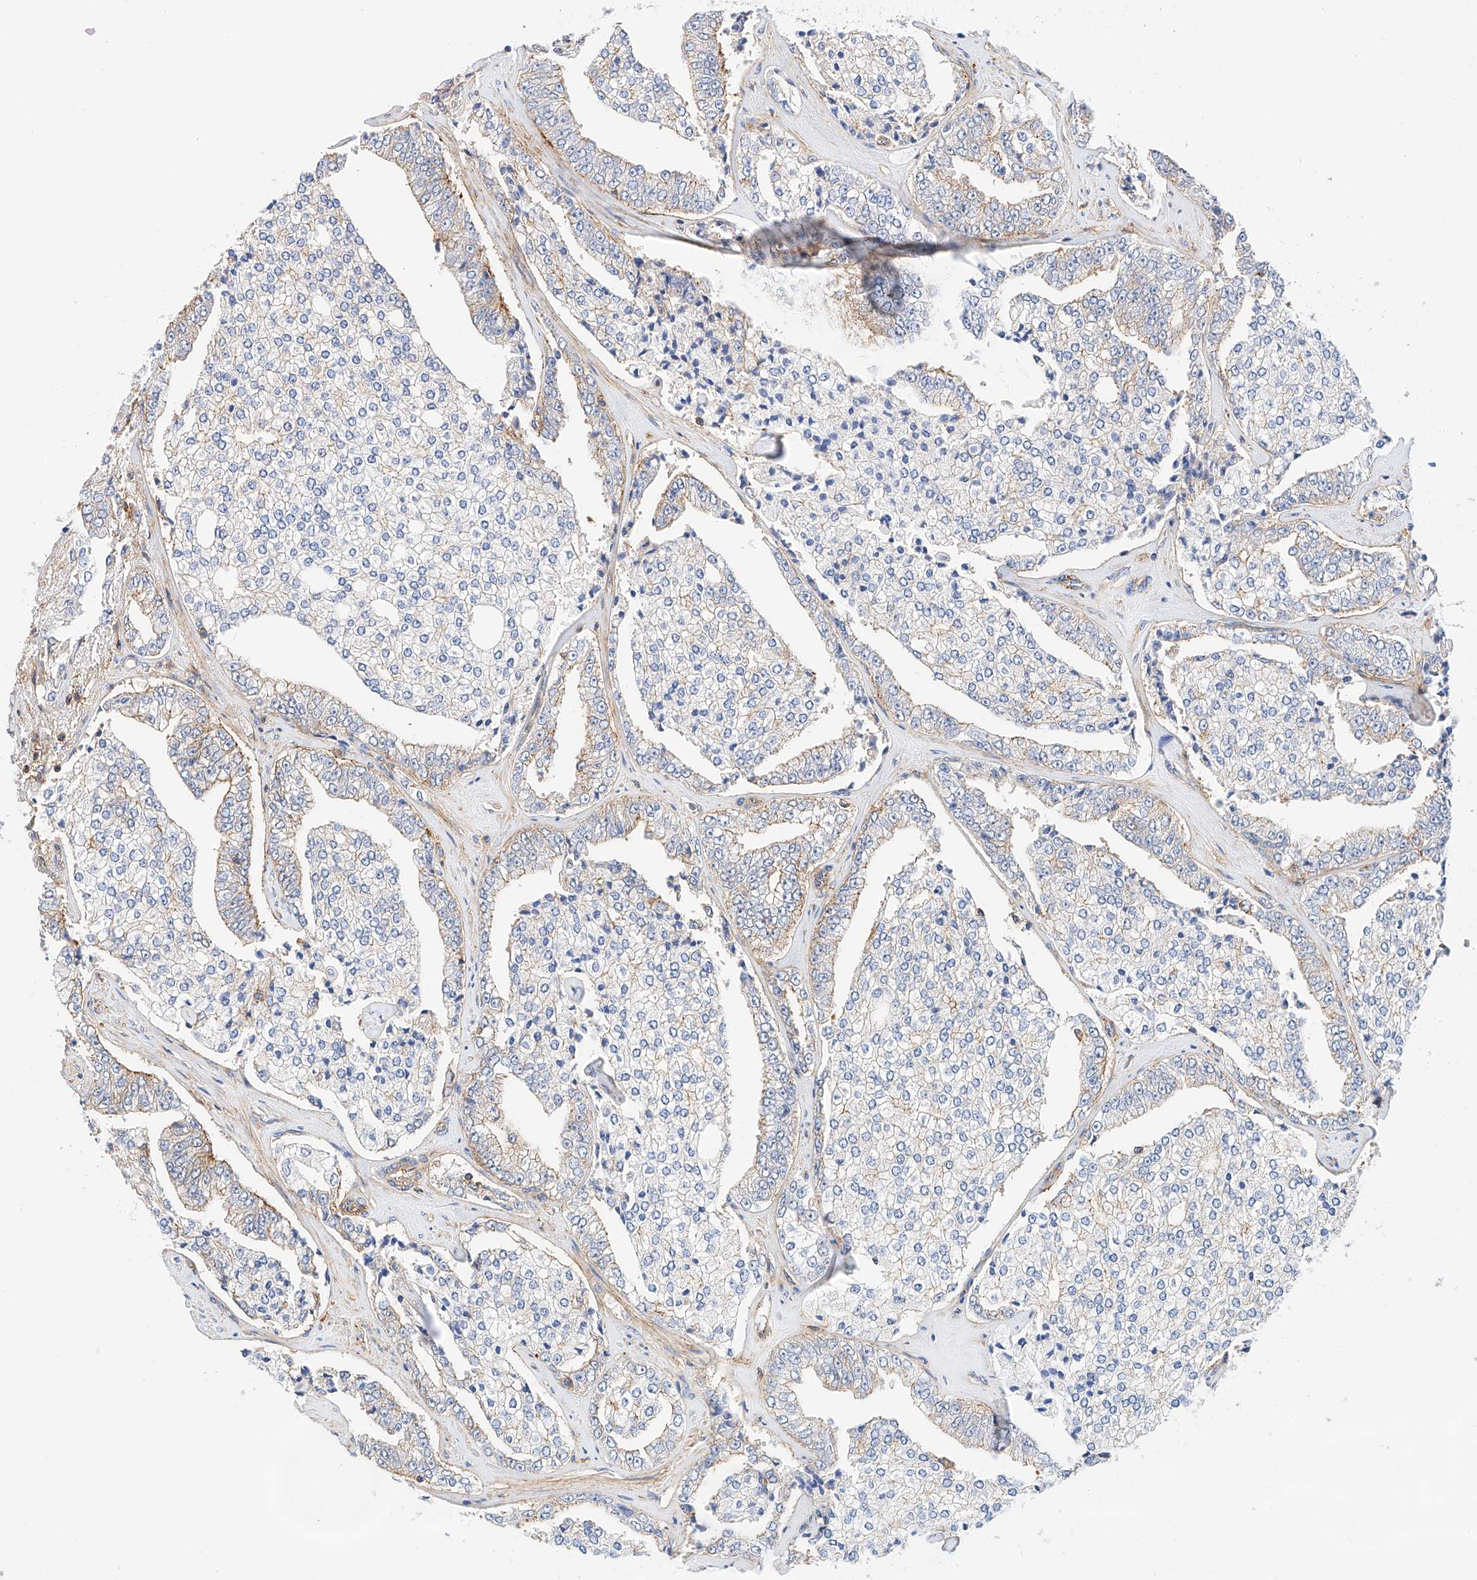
{"staining": {"intensity": "weak", "quantity": "25%-75%", "location": "cytoplasmic/membranous"}, "tissue": "prostate cancer", "cell_type": "Tumor cells", "image_type": "cancer", "snomed": [{"axis": "morphology", "description": "Adenocarcinoma, High grade"}, {"axis": "topography", "description": "Prostate"}], "caption": "Prostate high-grade adenocarcinoma was stained to show a protein in brown. There is low levels of weak cytoplasmic/membranous positivity in approximately 25%-75% of tumor cells.", "gene": "HAUS4", "patient": {"sex": "male", "age": 71}}